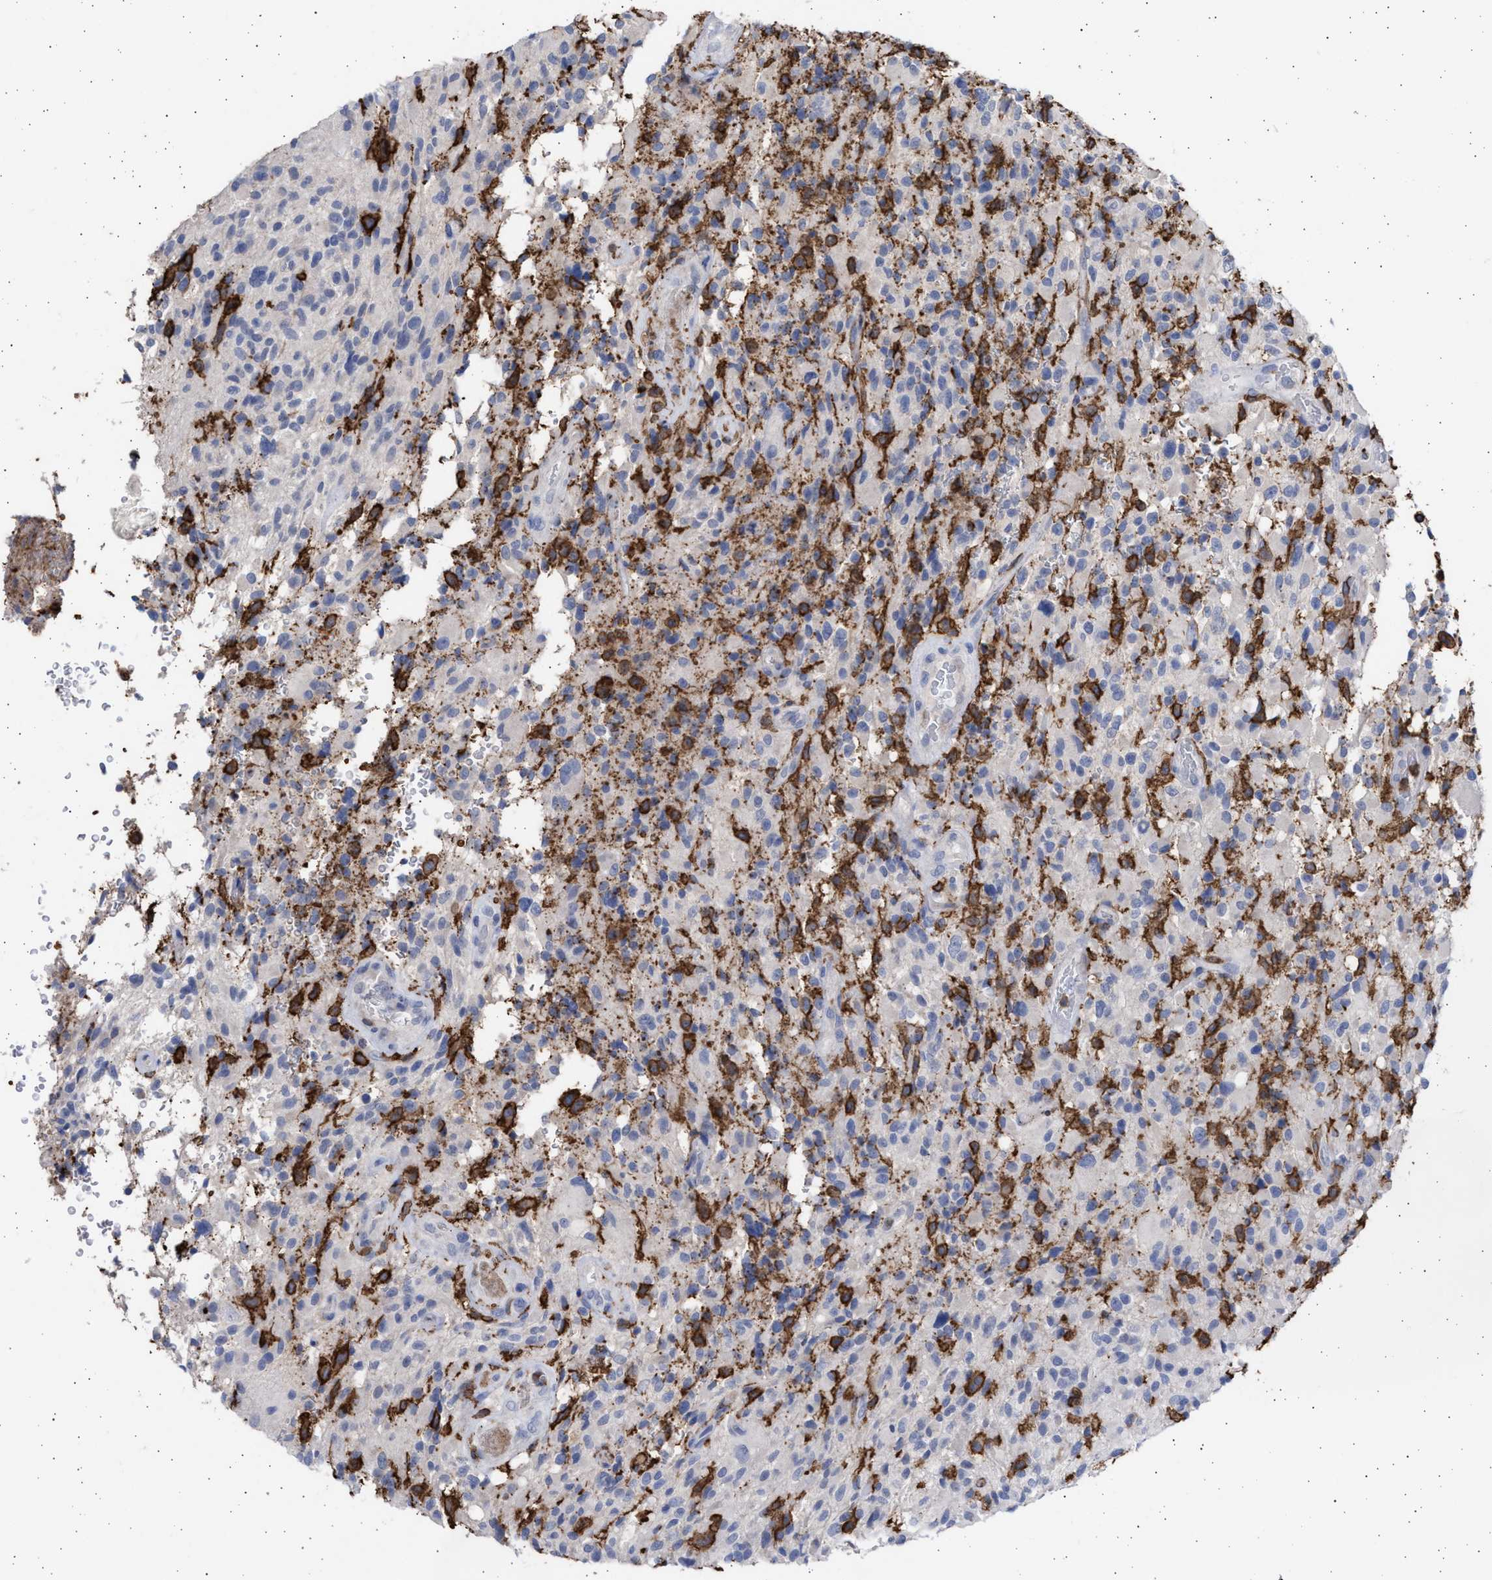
{"staining": {"intensity": "negative", "quantity": "none", "location": "none"}, "tissue": "glioma", "cell_type": "Tumor cells", "image_type": "cancer", "snomed": [{"axis": "morphology", "description": "Glioma, malignant, High grade"}, {"axis": "topography", "description": "Brain"}], "caption": "Histopathology image shows no significant protein expression in tumor cells of malignant glioma (high-grade). (DAB immunohistochemistry, high magnification).", "gene": "FCER1A", "patient": {"sex": "male", "age": 71}}